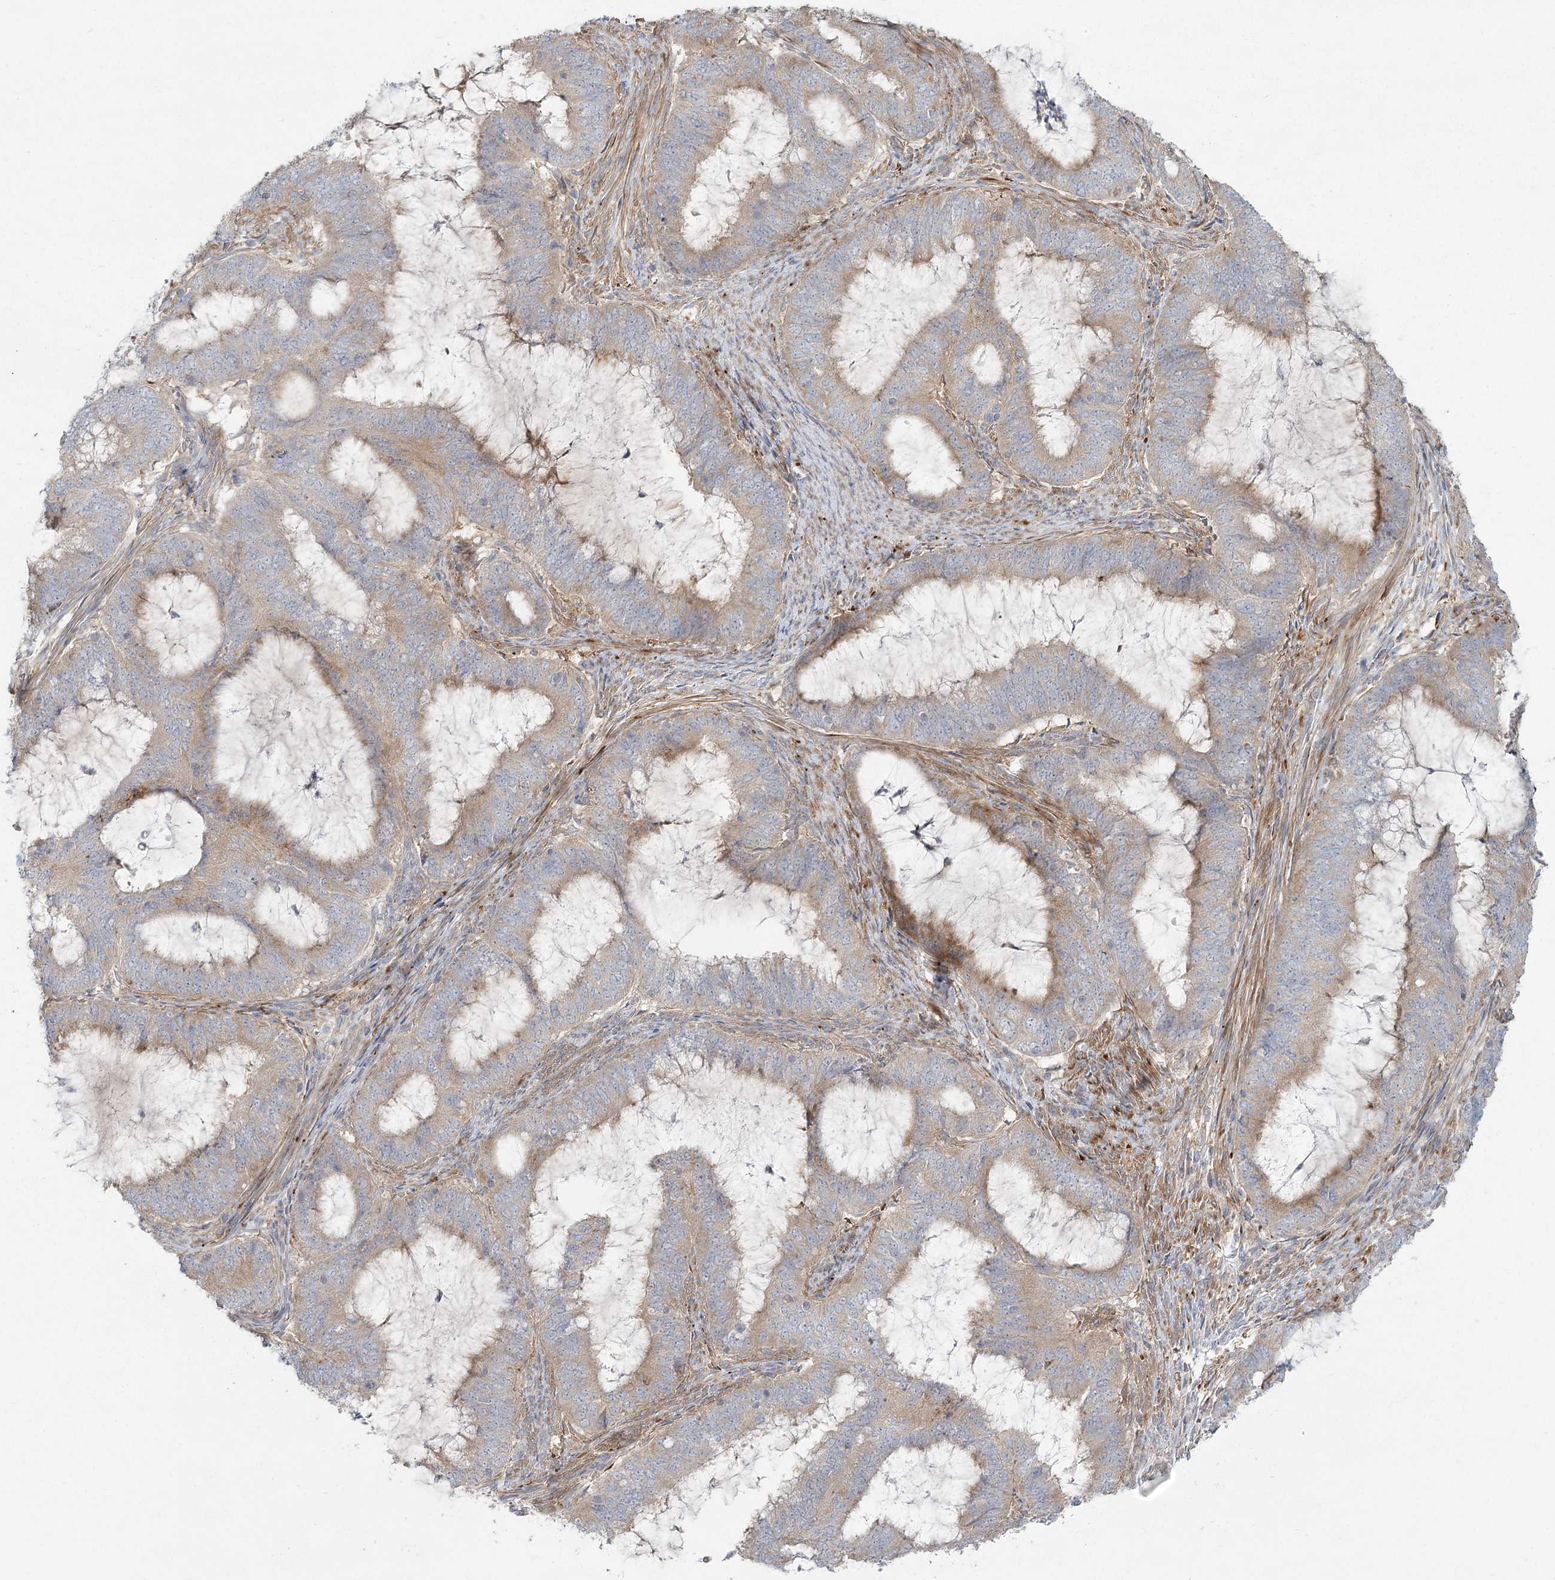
{"staining": {"intensity": "weak", "quantity": "25%-75%", "location": "cytoplasmic/membranous"}, "tissue": "endometrial cancer", "cell_type": "Tumor cells", "image_type": "cancer", "snomed": [{"axis": "morphology", "description": "Adenocarcinoma, NOS"}, {"axis": "topography", "description": "Endometrium"}], "caption": "Endometrial cancer stained with a brown dye reveals weak cytoplasmic/membranous positive positivity in about 25%-75% of tumor cells.", "gene": "FAM110C", "patient": {"sex": "female", "age": 51}}